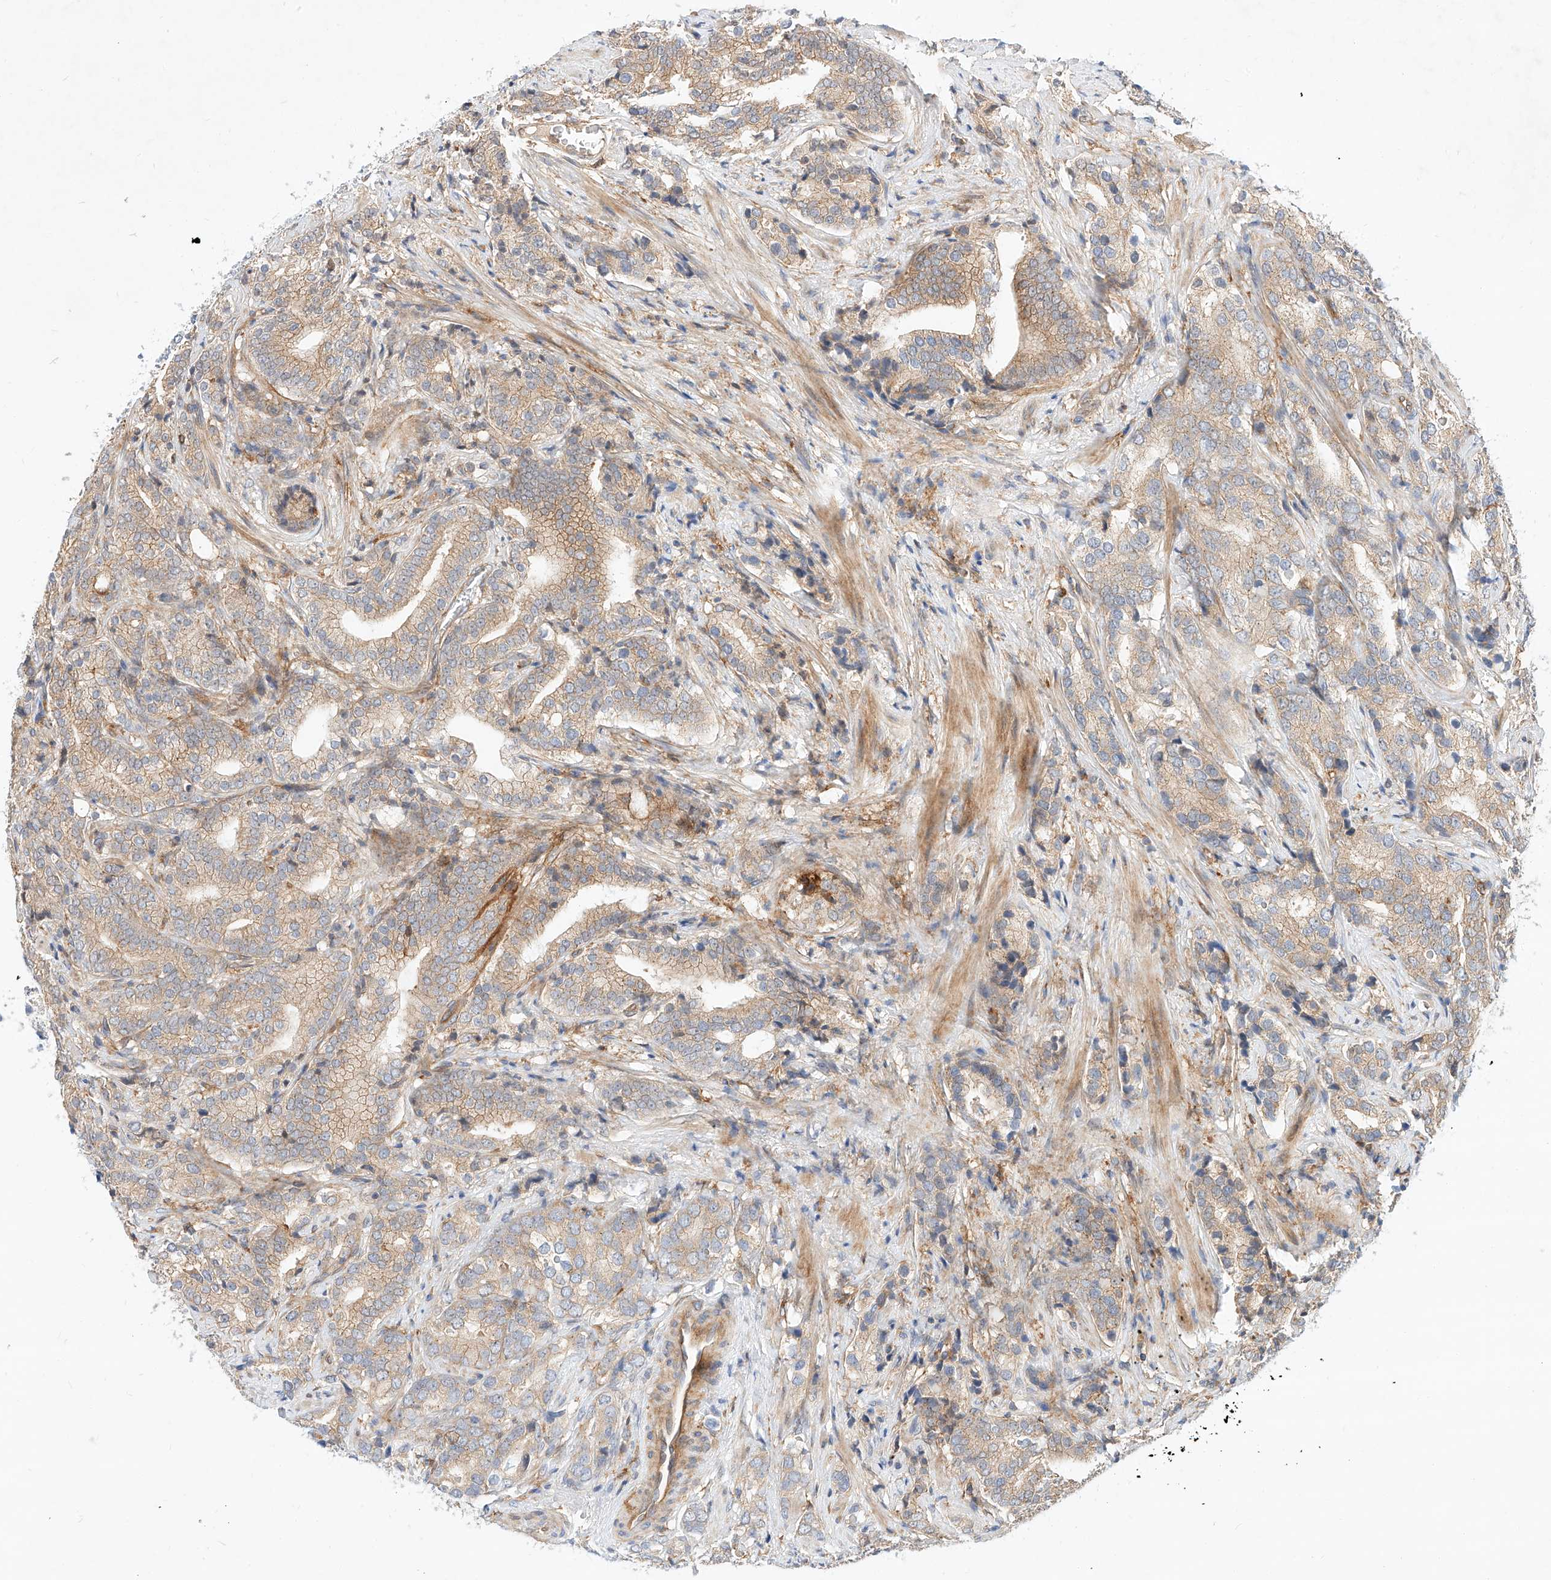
{"staining": {"intensity": "weak", "quantity": "25%-75%", "location": "cytoplasmic/membranous"}, "tissue": "prostate cancer", "cell_type": "Tumor cells", "image_type": "cancer", "snomed": [{"axis": "morphology", "description": "Adenocarcinoma, High grade"}, {"axis": "topography", "description": "Prostate"}], "caption": "The immunohistochemical stain highlights weak cytoplasmic/membranous expression in tumor cells of prostate cancer (high-grade adenocarcinoma) tissue.", "gene": "NFAM1", "patient": {"sex": "male", "age": 57}}